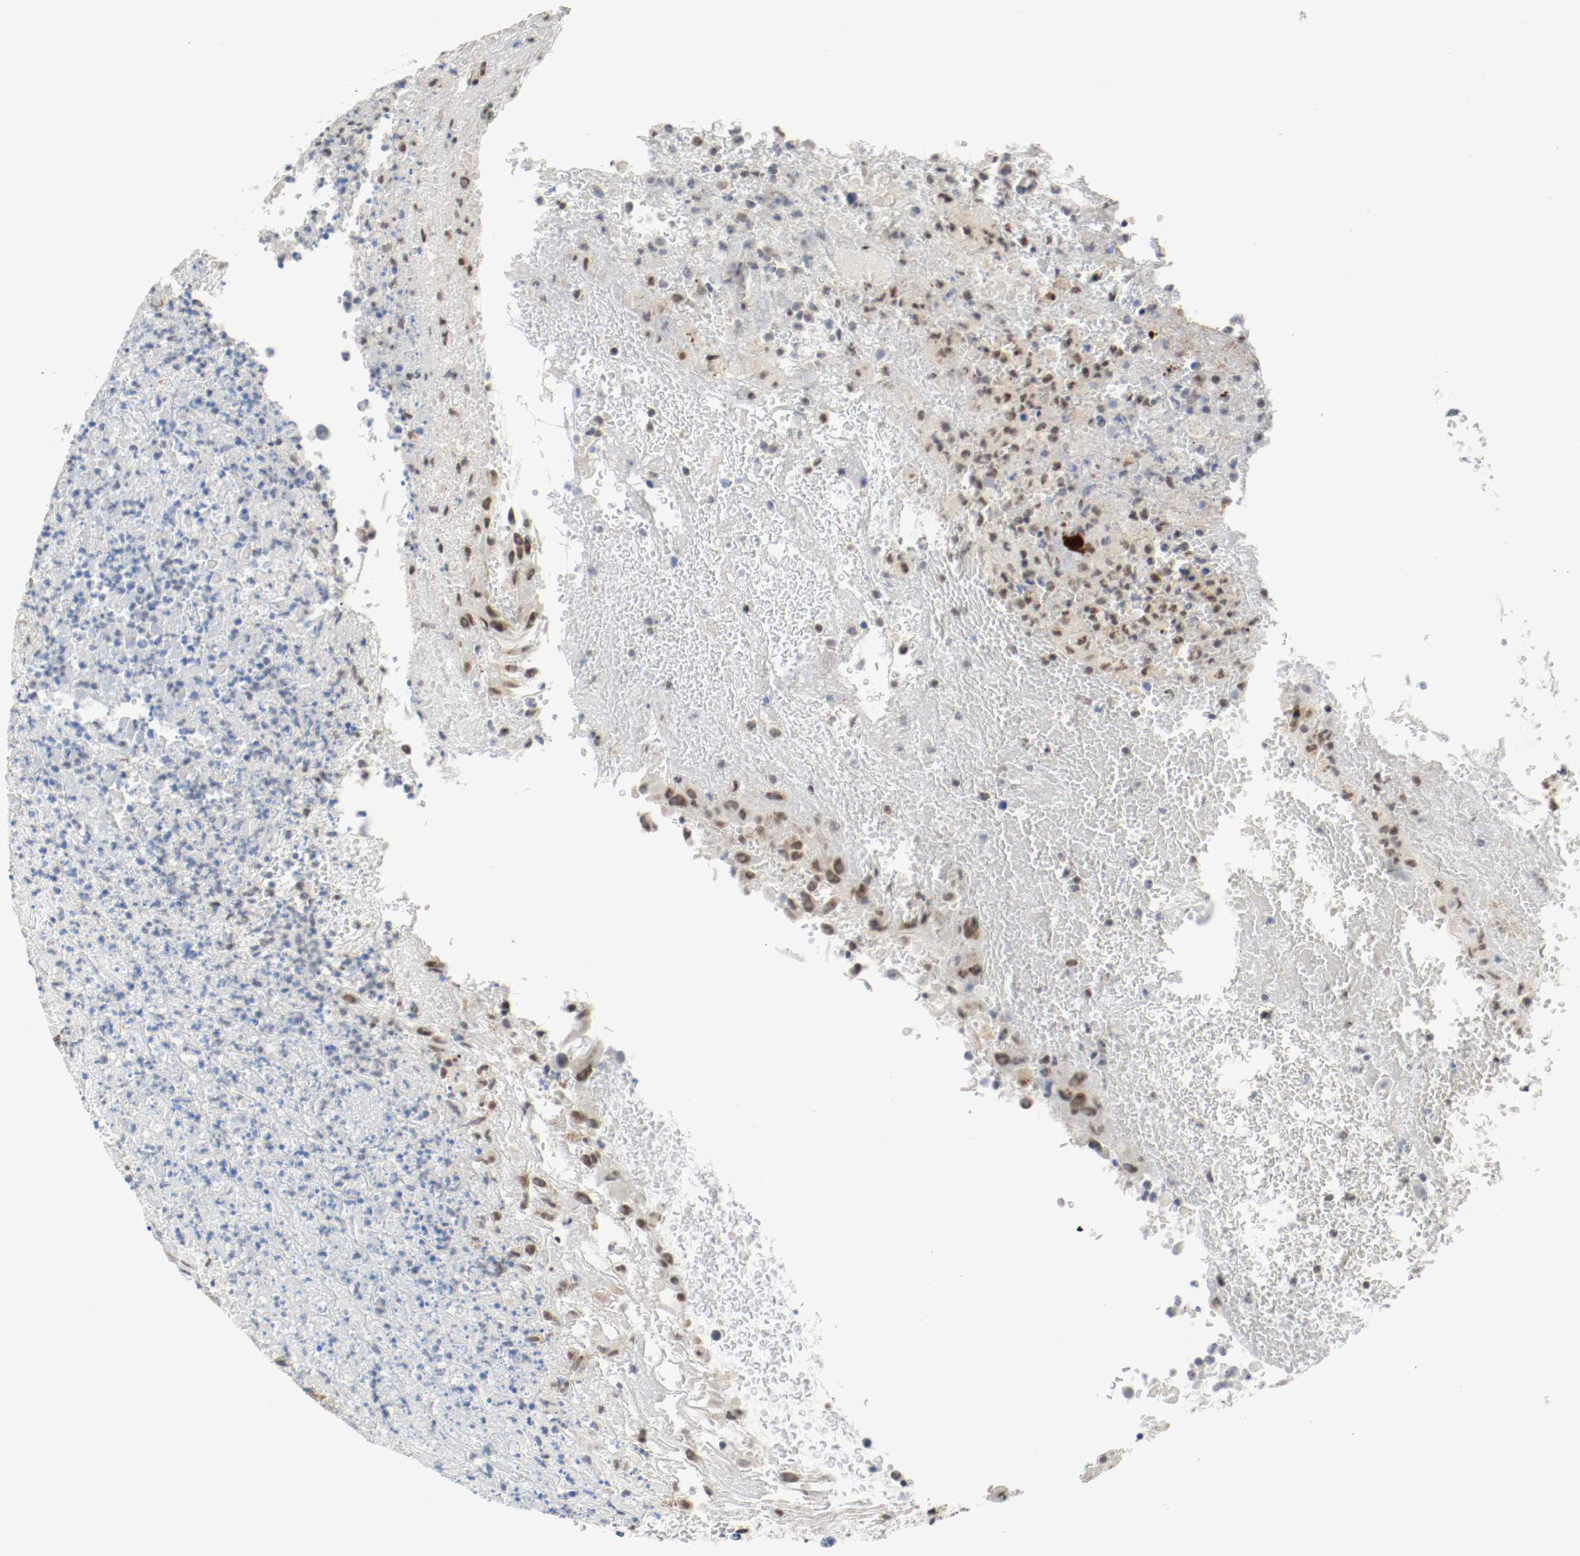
{"staining": {"intensity": "moderate", "quantity": "25%-75%", "location": "nuclear"}, "tissue": "urothelial cancer", "cell_type": "Tumor cells", "image_type": "cancer", "snomed": [{"axis": "morphology", "description": "Urothelial carcinoma, High grade"}, {"axis": "topography", "description": "Urinary bladder"}], "caption": "Brown immunohistochemical staining in urothelial carcinoma (high-grade) demonstrates moderate nuclear staining in about 25%-75% of tumor cells.", "gene": "ASH1L", "patient": {"sex": "male", "age": 66}}